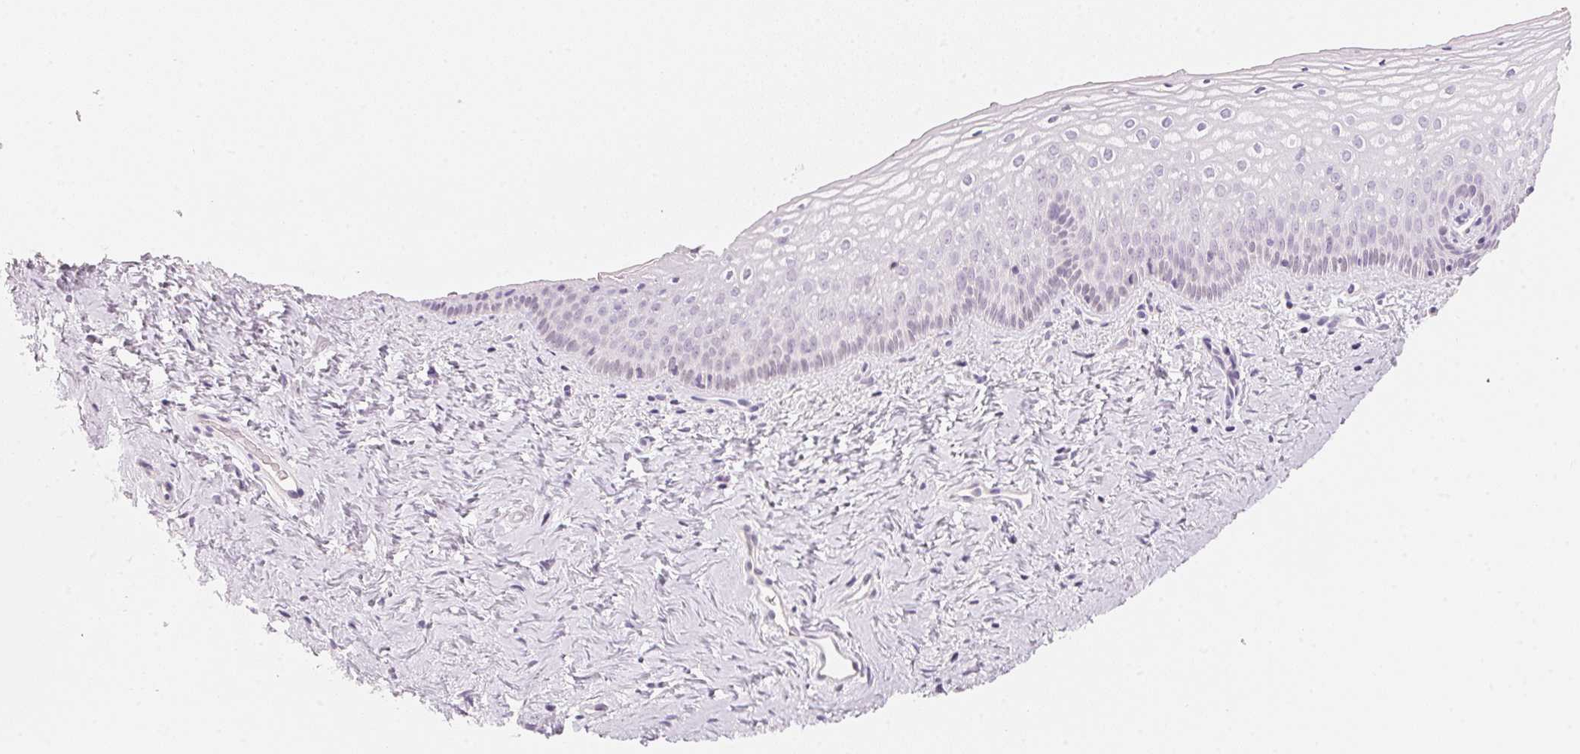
{"staining": {"intensity": "negative", "quantity": "none", "location": "none"}, "tissue": "vagina", "cell_type": "Squamous epithelial cells", "image_type": "normal", "snomed": [{"axis": "morphology", "description": "Normal tissue, NOS"}, {"axis": "topography", "description": "Vagina"}], "caption": "IHC photomicrograph of unremarkable vagina: human vagina stained with DAB exhibits no significant protein expression in squamous epithelial cells. Brightfield microscopy of IHC stained with DAB (brown) and hematoxylin (blue), captured at high magnification.", "gene": "HOXB13", "patient": {"sex": "female", "age": 45}}